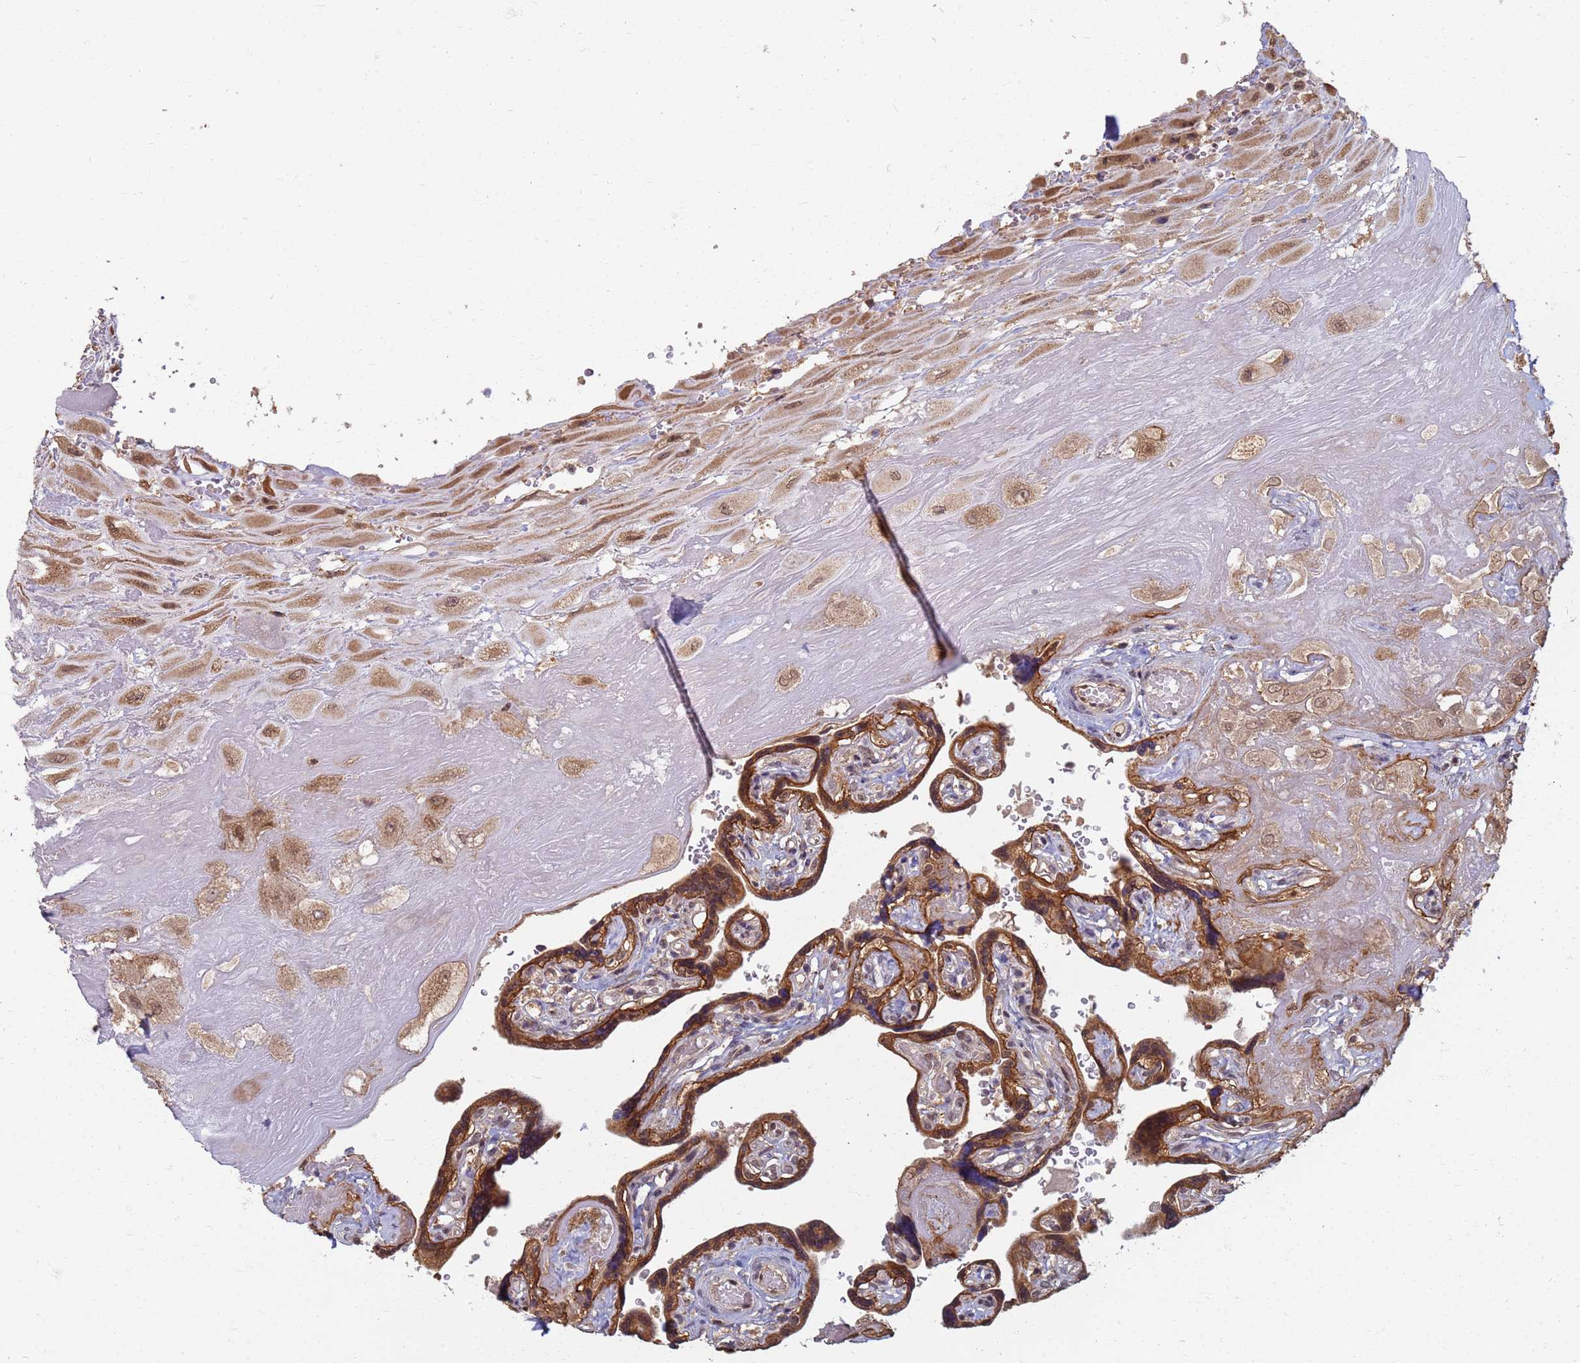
{"staining": {"intensity": "moderate", "quantity": ">75%", "location": "cytoplasmic/membranous"}, "tissue": "placenta", "cell_type": "Decidual cells", "image_type": "normal", "snomed": [{"axis": "morphology", "description": "Normal tissue, NOS"}, {"axis": "topography", "description": "Placenta"}], "caption": "An image showing moderate cytoplasmic/membranous staining in about >75% of decidual cells in normal placenta, as visualized by brown immunohistochemical staining.", "gene": "ITGB4", "patient": {"sex": "female", "age": 32}}